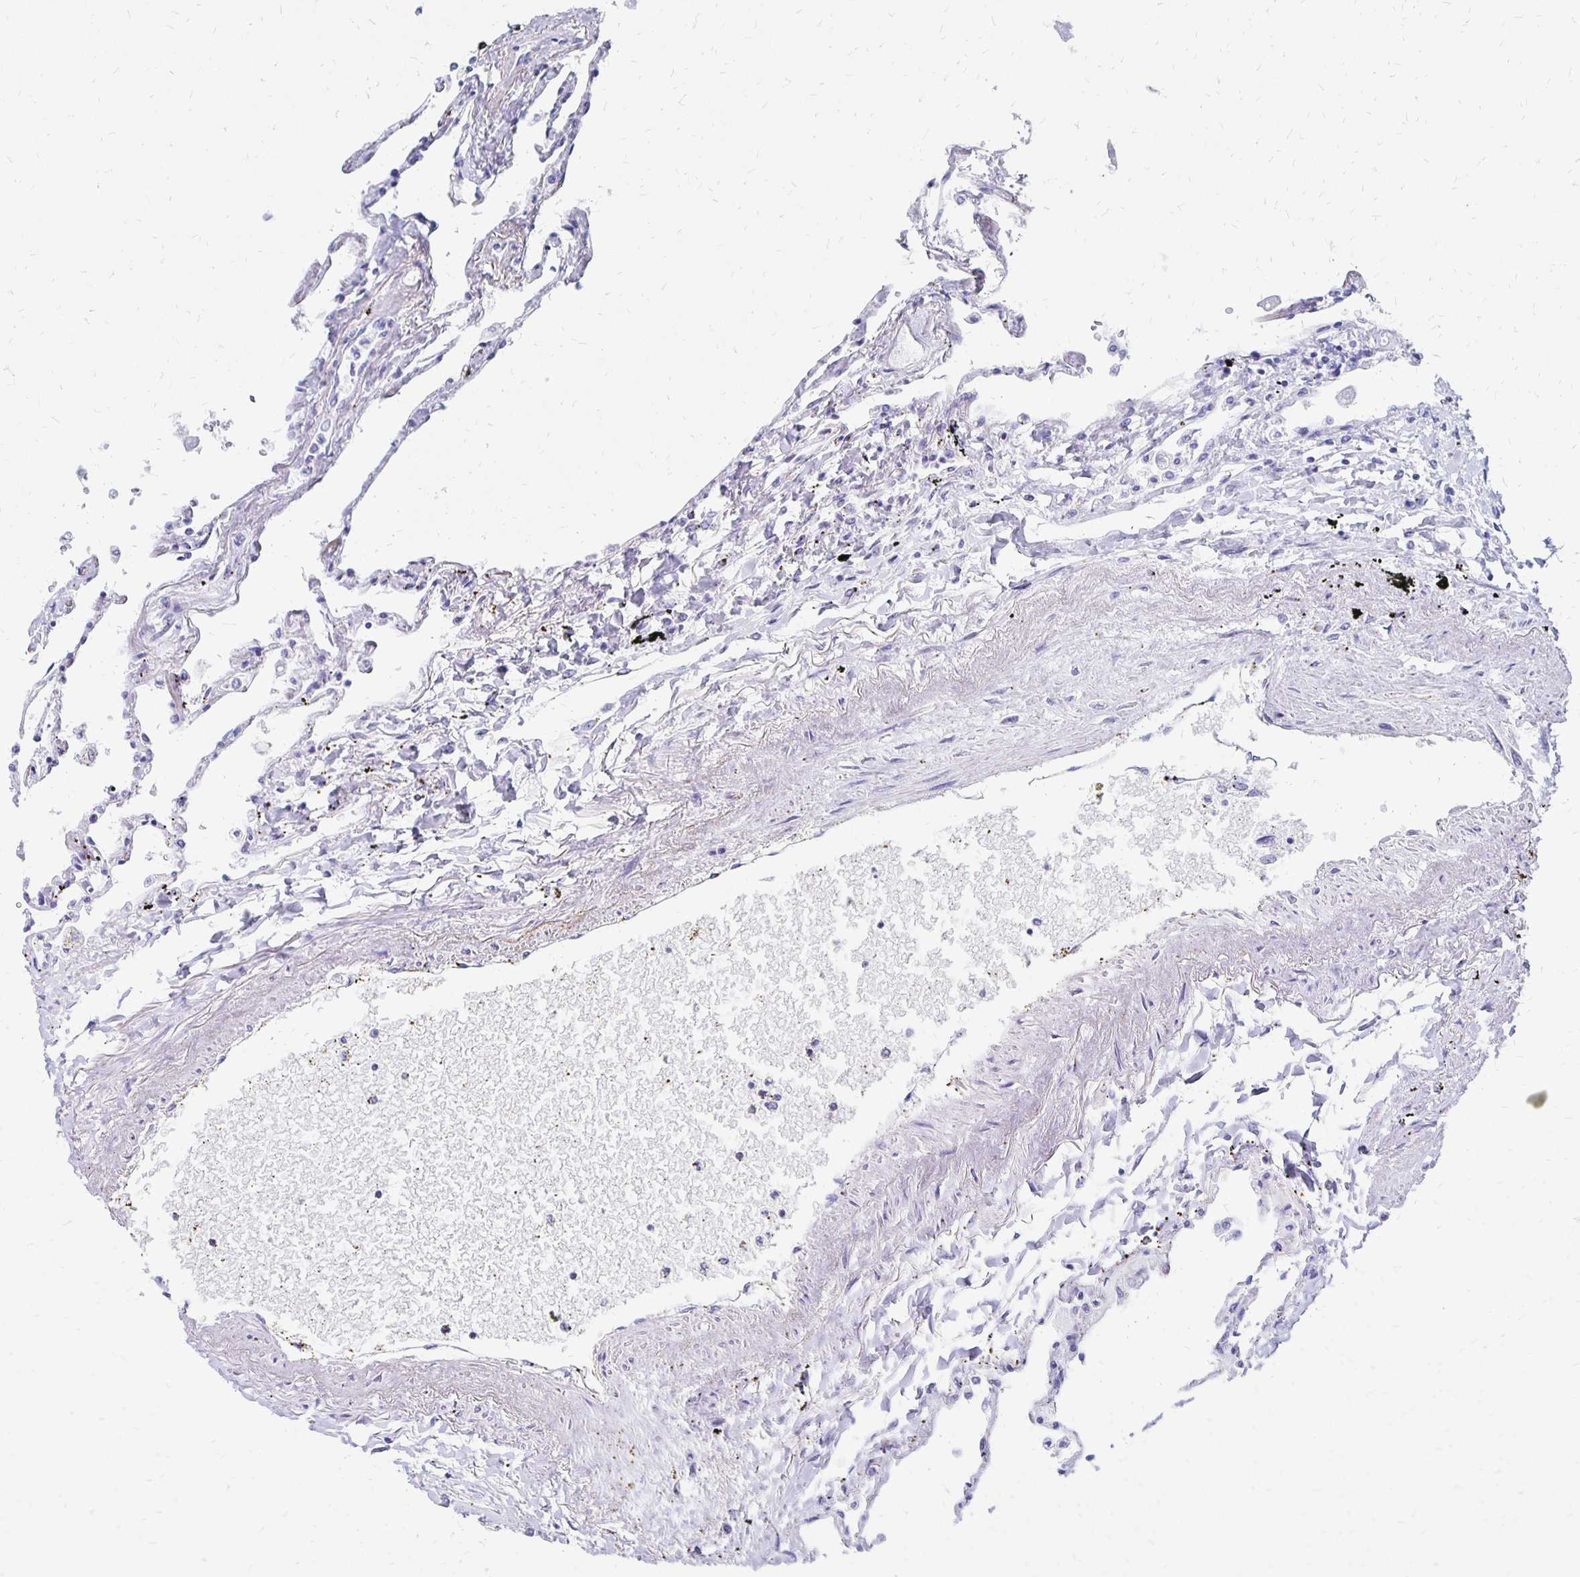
{"staining": {"intensity": "negative", "quantity": "none", "location": "none"}, "tissue": "lung", "cell_type": "Alveolar cells", "image_type": "normal", "snomed": [{"axis": "morphology", "description": "Normal tissue, NOS"}, {"axis": "topography", "description": "Lung"}], "caption": "A photomicrograph of lung stained for a protein demonstrates no brown staining in alveolar cells. Brightfield microscopy of immunohistochemistry (IHC) stained with DAB (brown) and hematoxylin (blue), captured at high magnification.", "gene": "SYT2", "patient": {"sex": "female", "age": 67}}